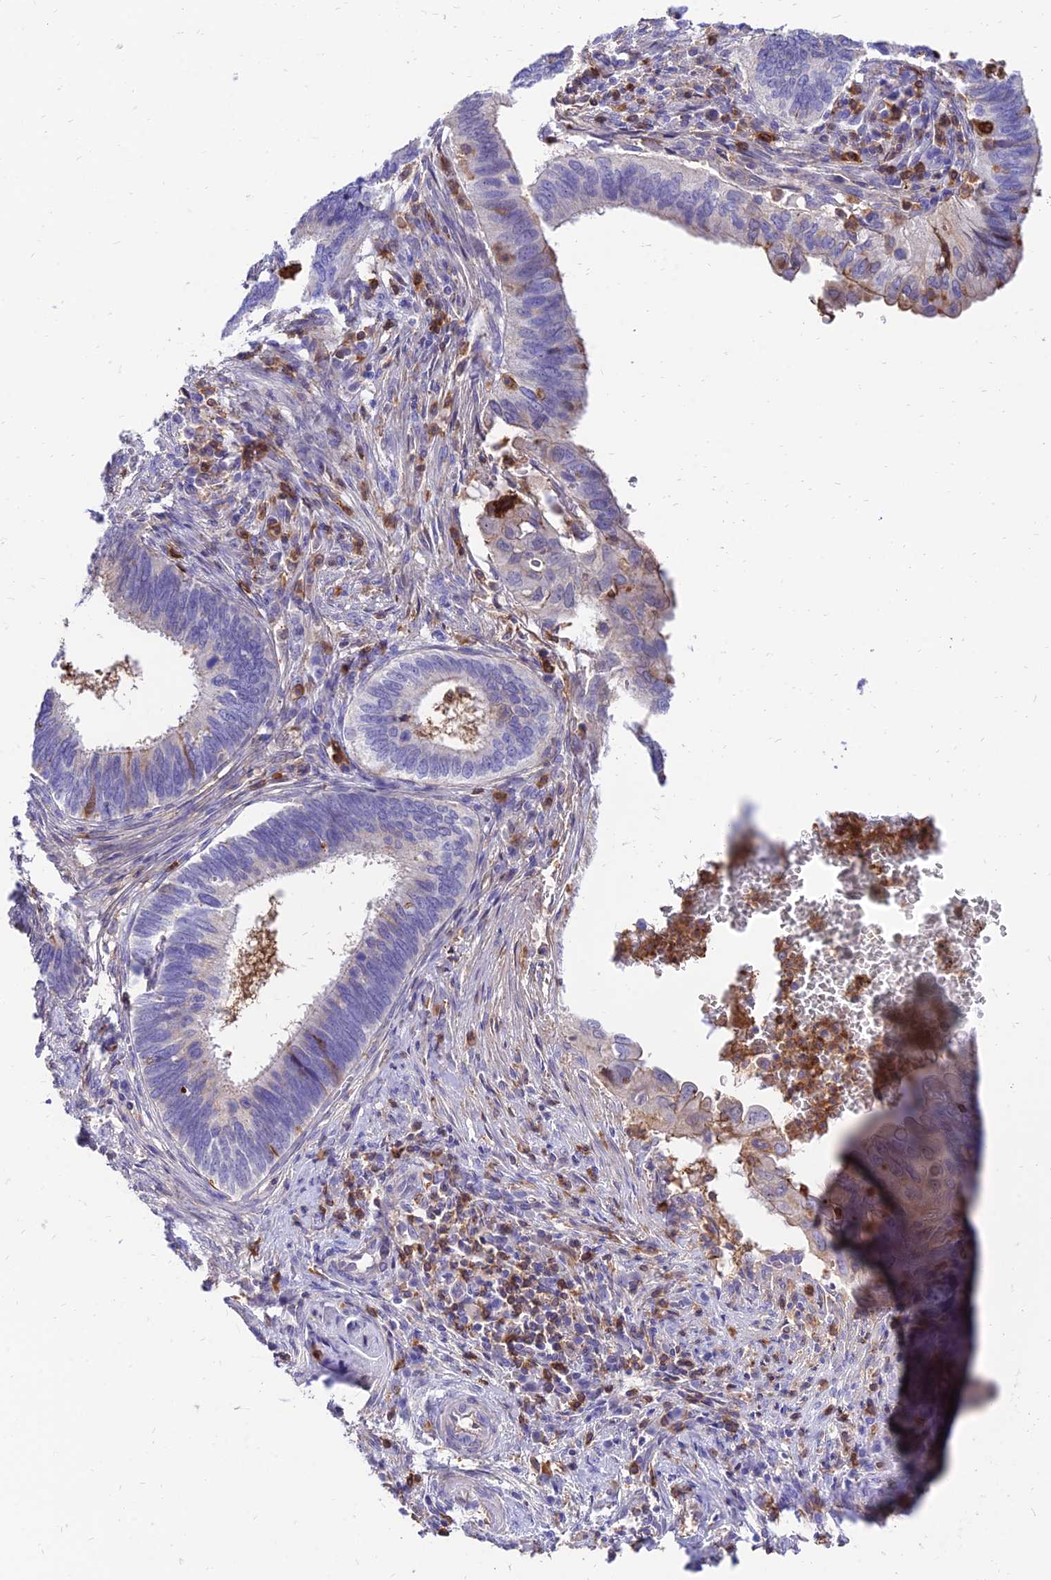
{"staining": {"intensity": "negative", "quantity": "none", "location": "none"}, "tissue": "cervical cancer", "cell_type": "Tumor cells", "image_type": "cancer", "snomed": [{"axis": "morphology", "description": "Adenocarcinoma, NOS"}, {"axis": "topography", "description": "Cervix"}], "caption": "Image shows no protein staining in tumor cells of adenocarcinoma (cervical) tissue.", "gene": "SREK1IP1", "patient": {"sex": "female", "age": 42}}